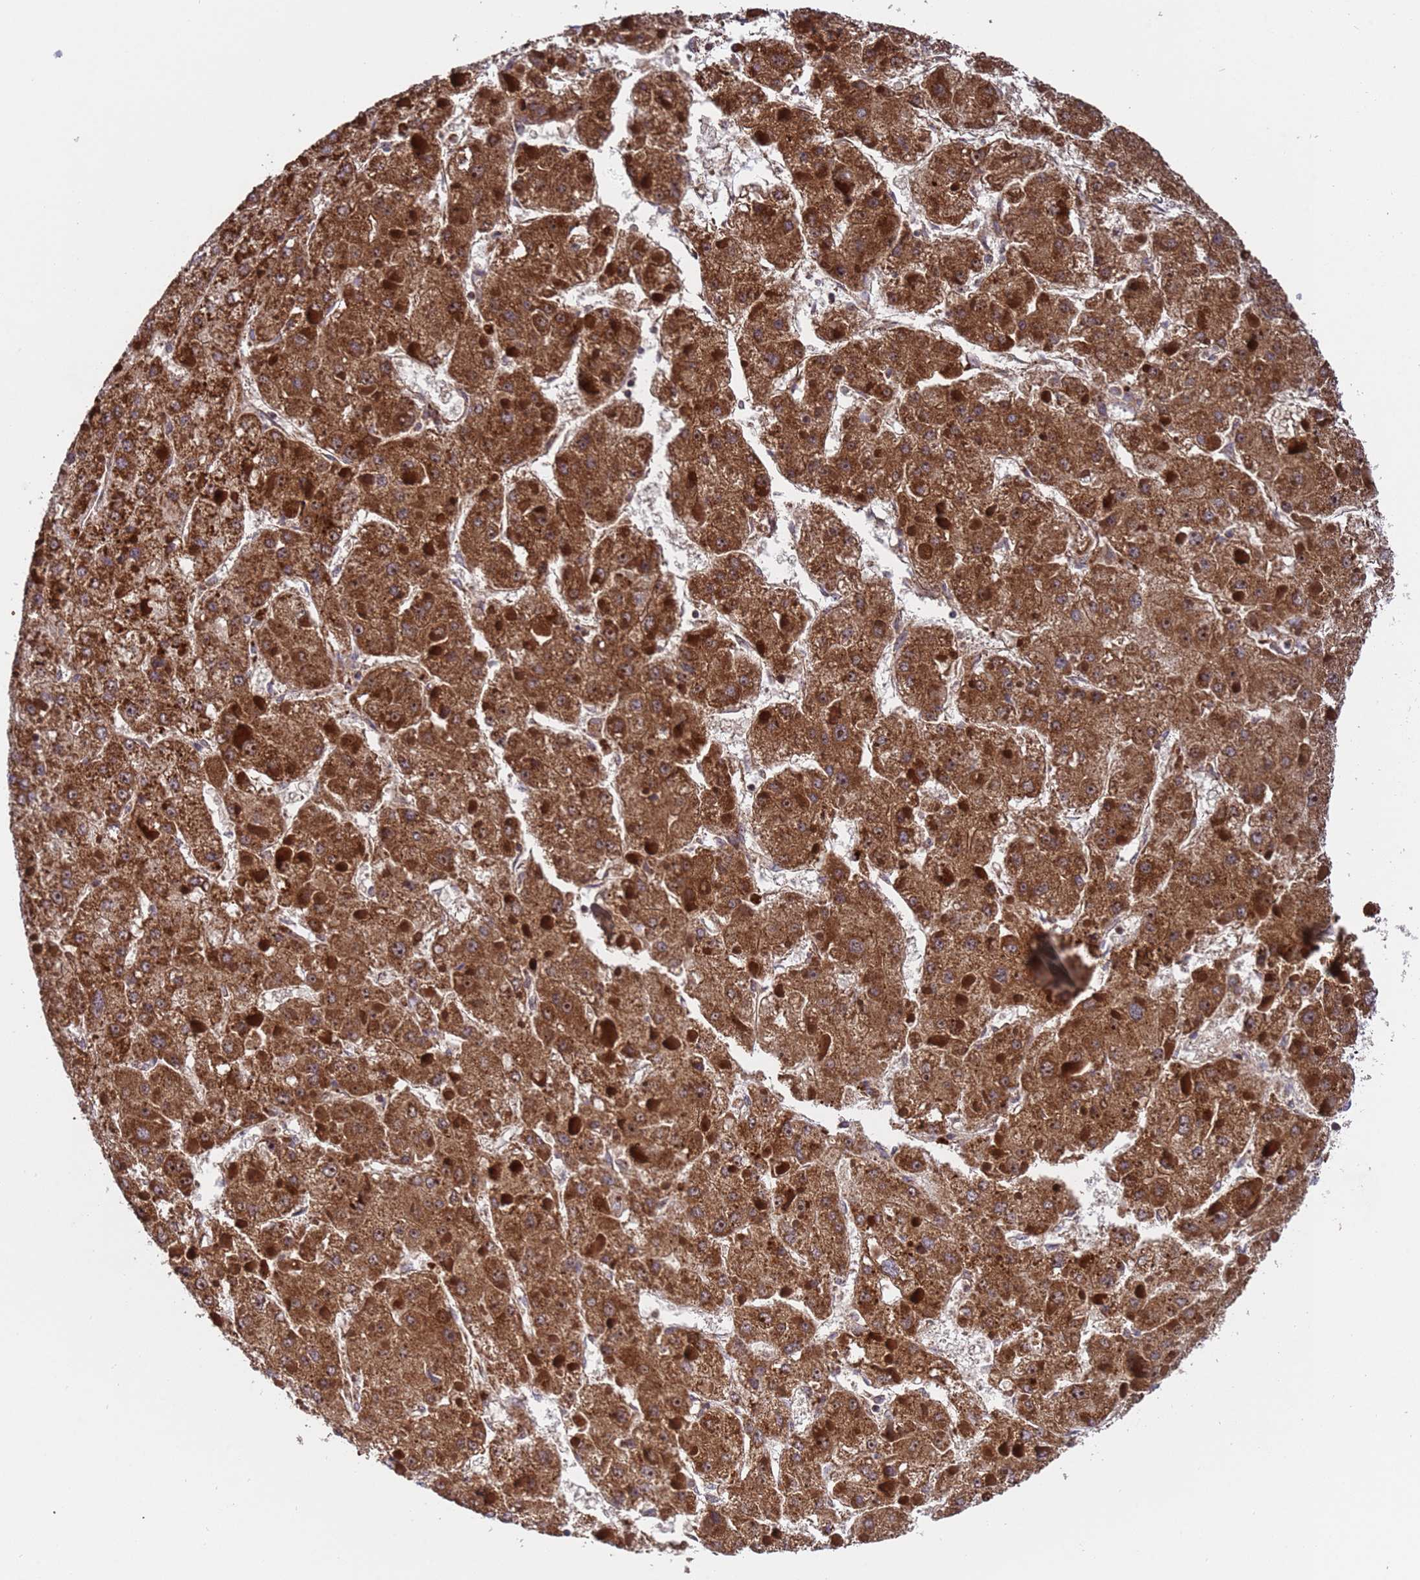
{"staining": {"intensity": "strong", "quantity": ">75%", "location": "cytoplasmic/membranous"}, "tissue": "liver cancer", "cell_type": "Tumor cells", "image_type": "cancer", "snomed": [{"axis": "morphology", "description": "Carcinoma, Hepatocellular, NOS"}, {"axis": "topography", "description": "Liver"}], "caption": "Protein expression analysis of human liver cancer reveals strong cytoplasmic/membranous staining in about >75% of tumor cells.", "gene": "TSR3", "patient": {"sex": "female", "age": 73}}